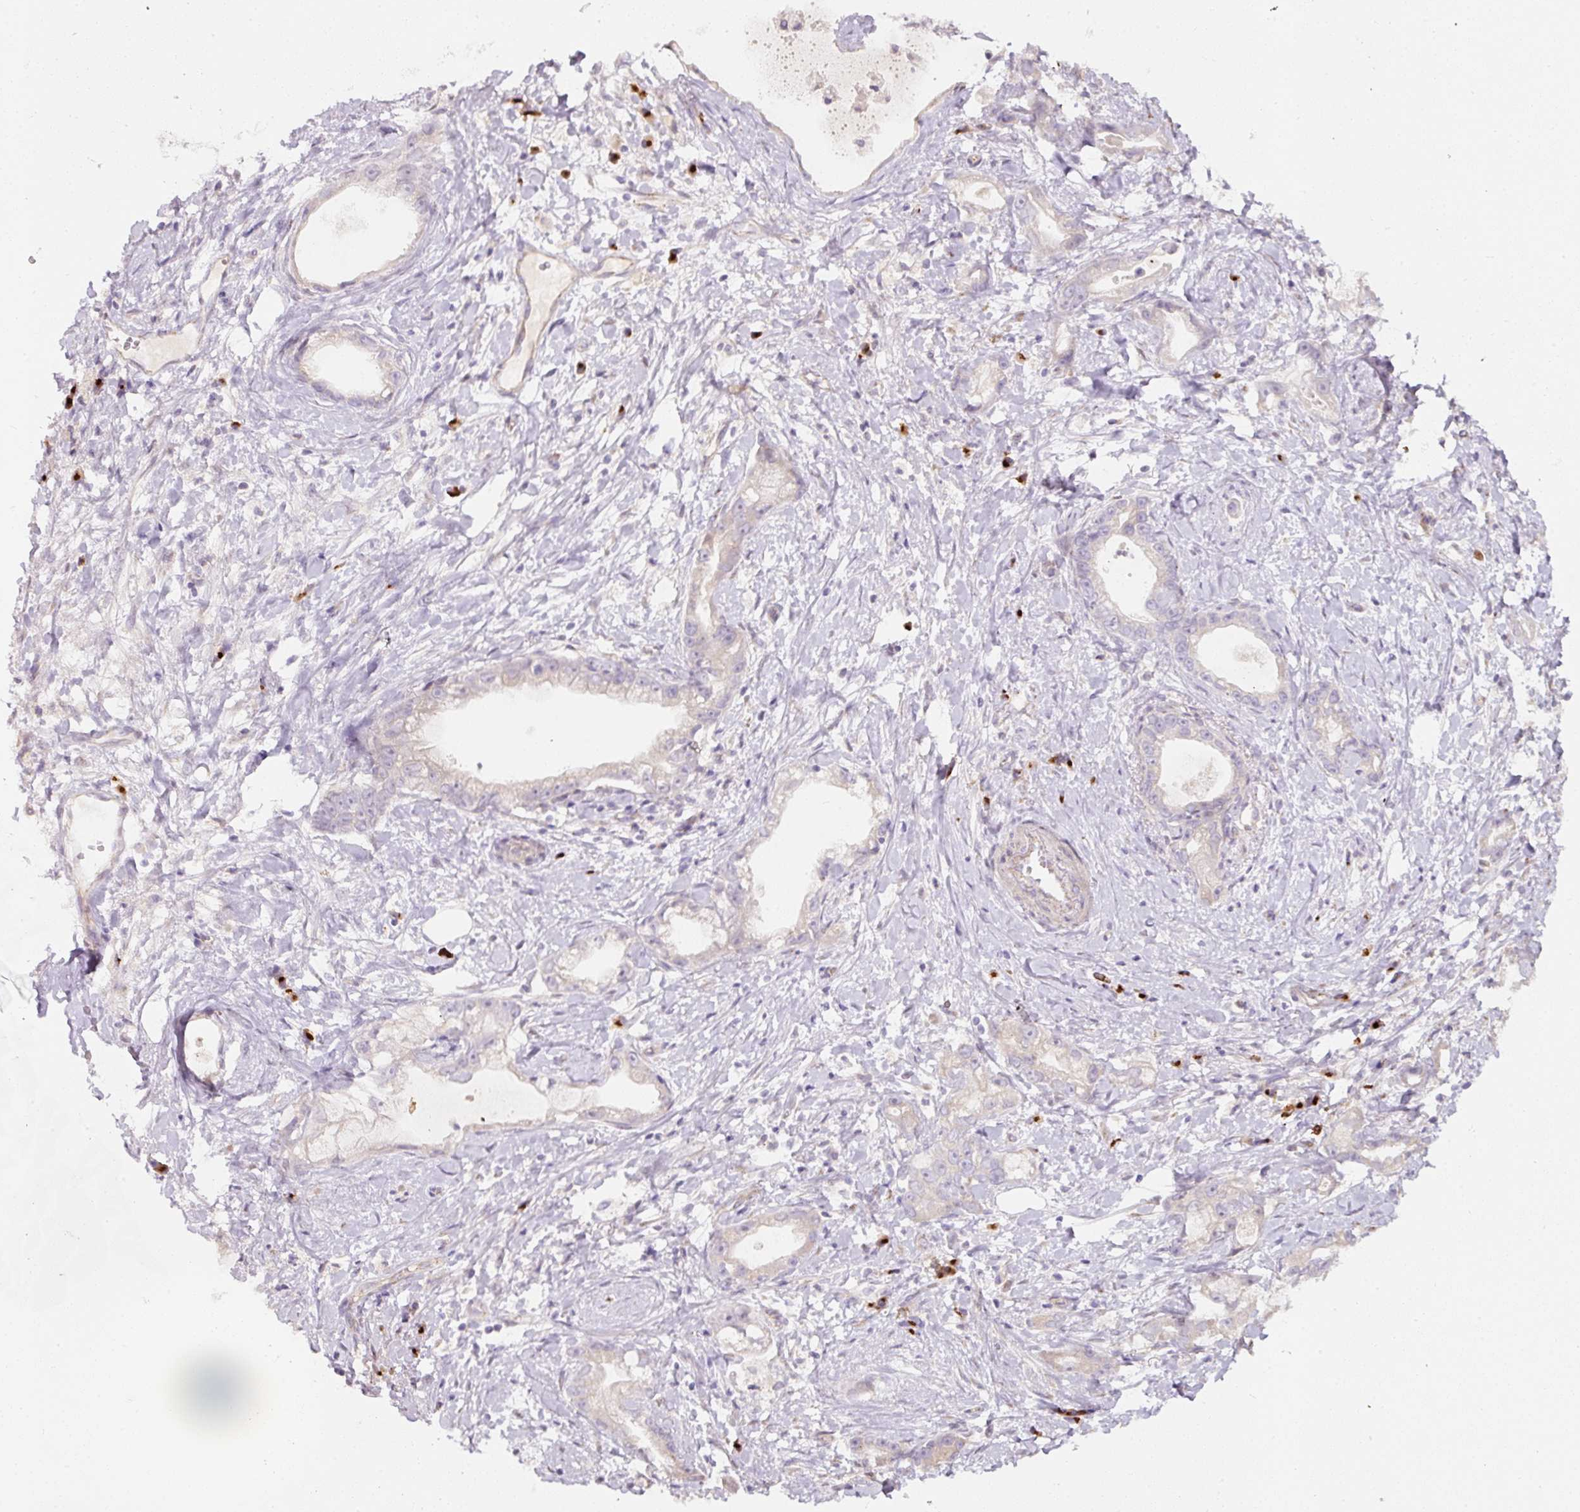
{"staining": {"intensity": "weak", "quantity": "<25%", "location": "cytoplasmic/membranous"}, "tissue": "stomach cancer", "cell_type": "Tumor cells", "image_type": "cancer", "snomed": [{"axis": "morphology", "description": "Adenocarcinoma, NOS"}, {"axis": "topography", "description": "Stomach"}], "caption": "The micrograph shows no significant positivity in tumor cells of stomach cancer (adenocarcinoma).", "gene": "NBPF11", "patient": {"sex": "male", "age": 55}}